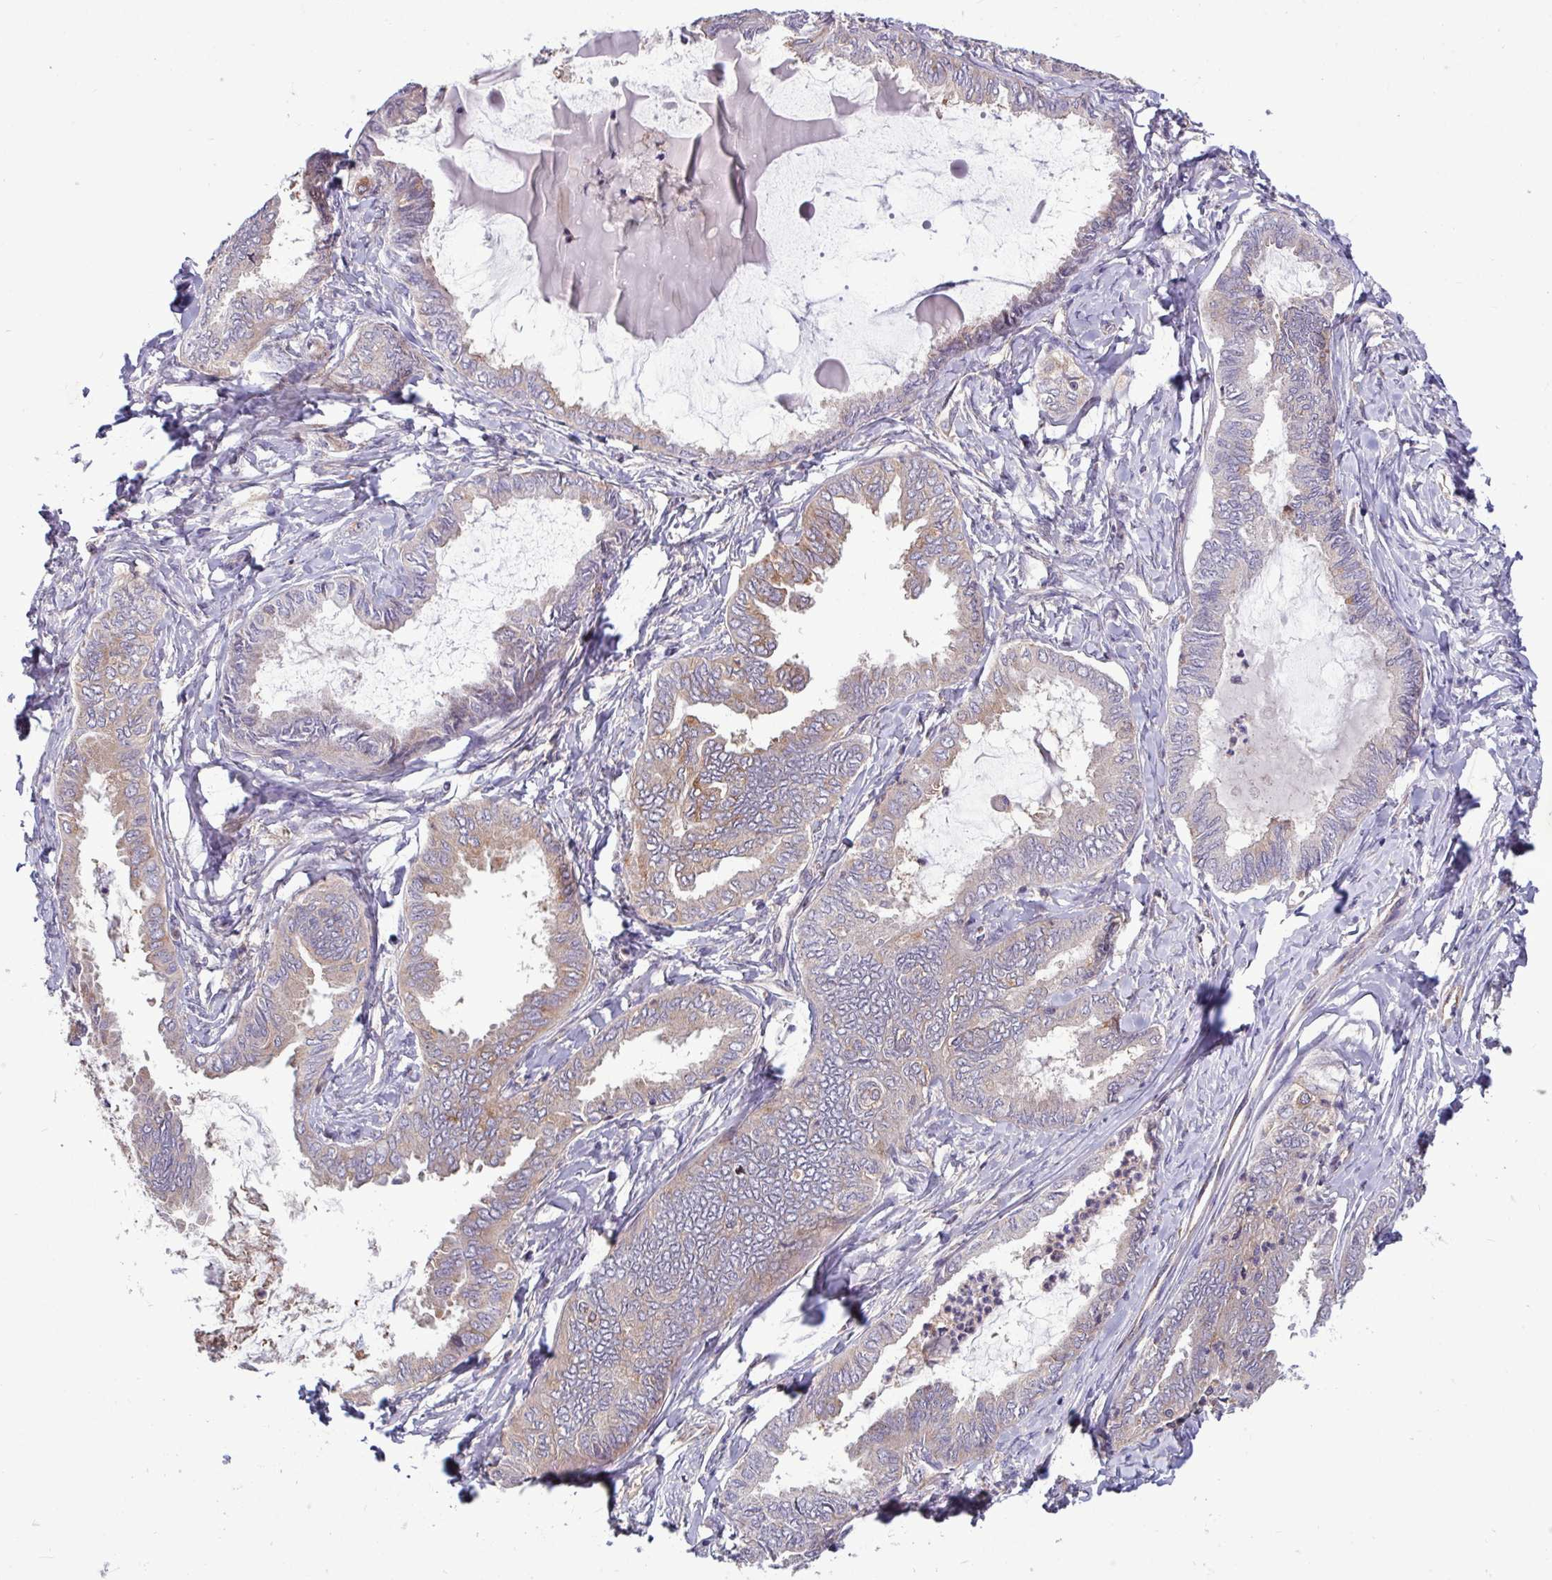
{"staining": {"intensity": "weak", "quantity": "<25%", "location": "cytoplasmic/membranous"}, "tissue": "ovarian cancer", "cell_type": "Tumor cells", "image_type": "cancer", "snomed": [{"axis": "morphology", "description": "Carcinoma, endometroid"}, {"axis": "topography", "description": "Ovary"}], "caption": "Immunohistochemical staining of human ovarian cancer (endometroid carcinoma) exhibits no significant staining in tumor cells.", "gene": "LSM12", "patient": {"sex": "female", "age": 70}}